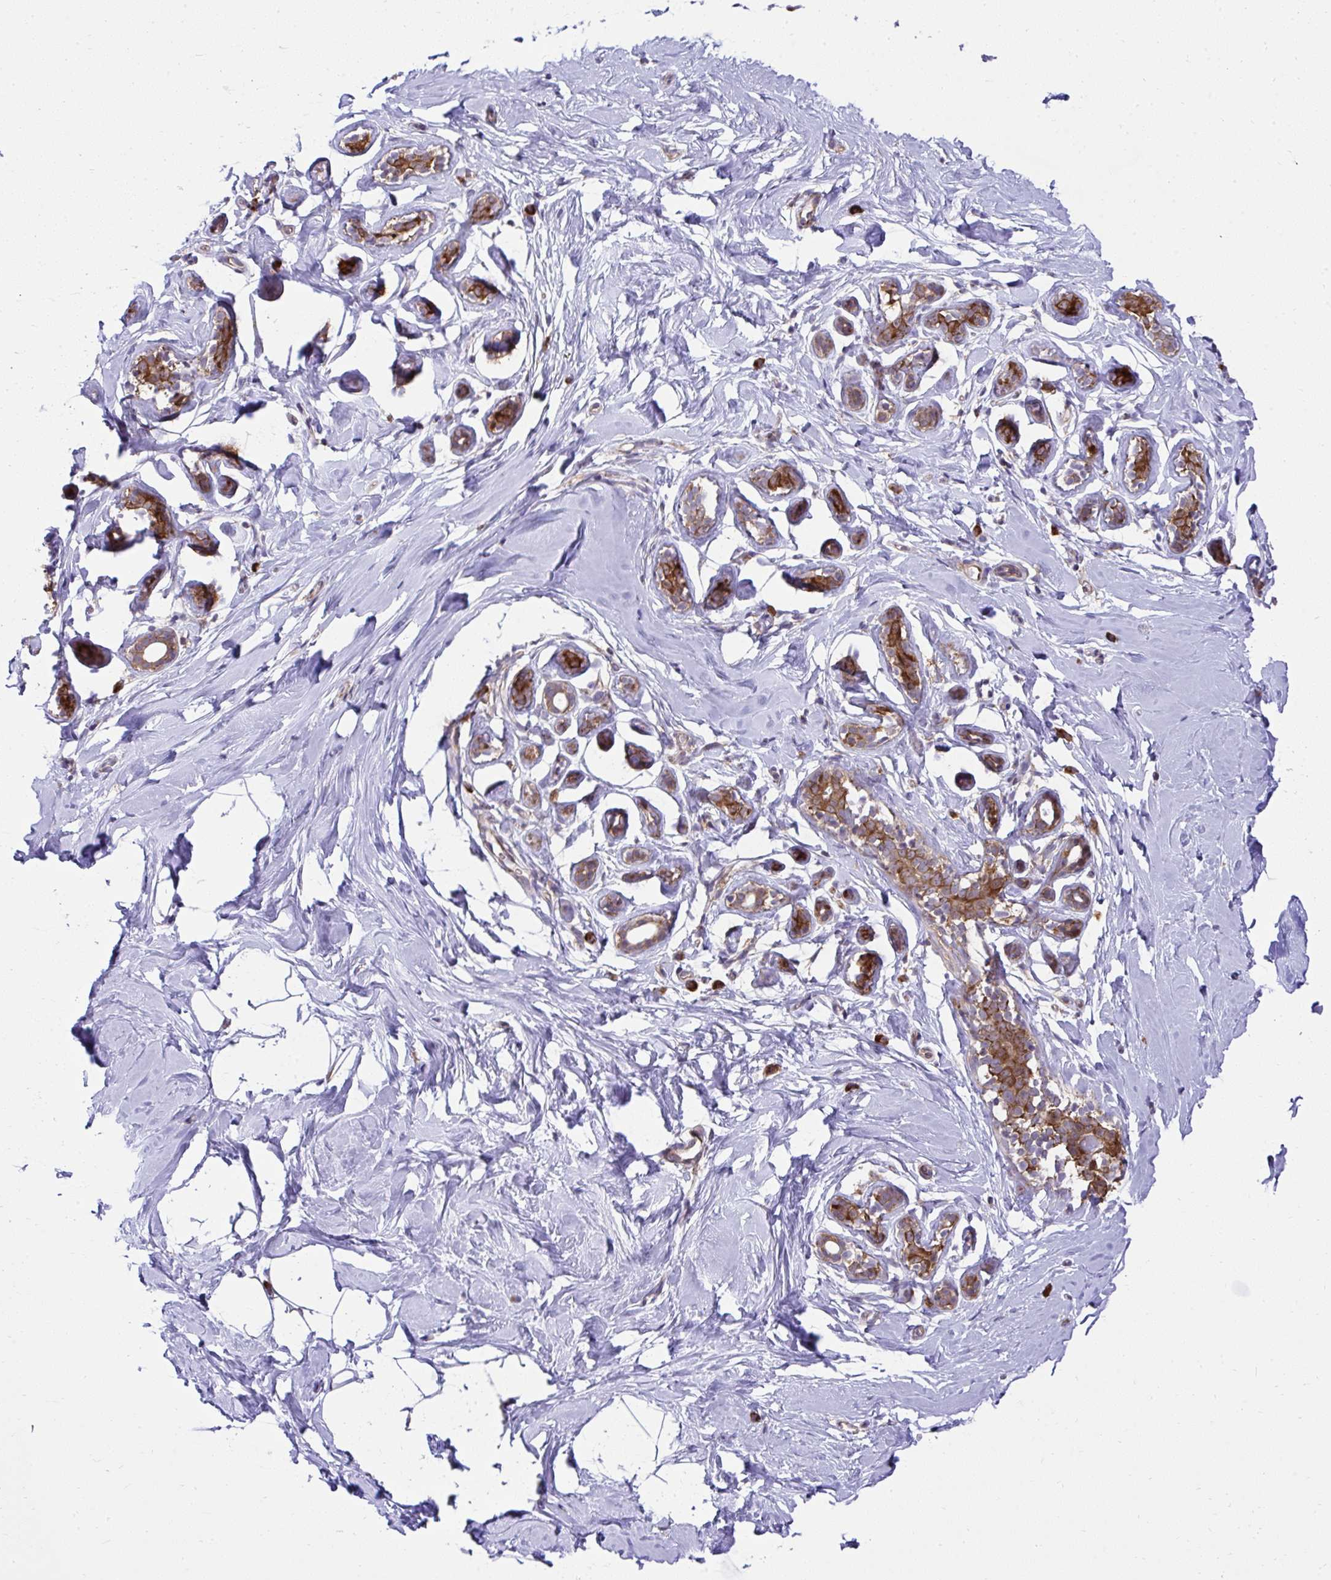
{"staining": {"intensity": "negative", "quantity": "none", "location": "none"}, "tissue": "breast", "cell_type": "Adipocytes", "image_type": "normal", "snomed": [{"axis": "morphology", "description": "Normal tissue, NOS"}, {"axis": "topography", "description": "Breast"}], "caption": "This is an immunohistochemistry photomicrograph of unremarkable breast. There is no staining in adipocytes.", "gene": "RPS7", "patient": {"sex": "female", "age": 32}}